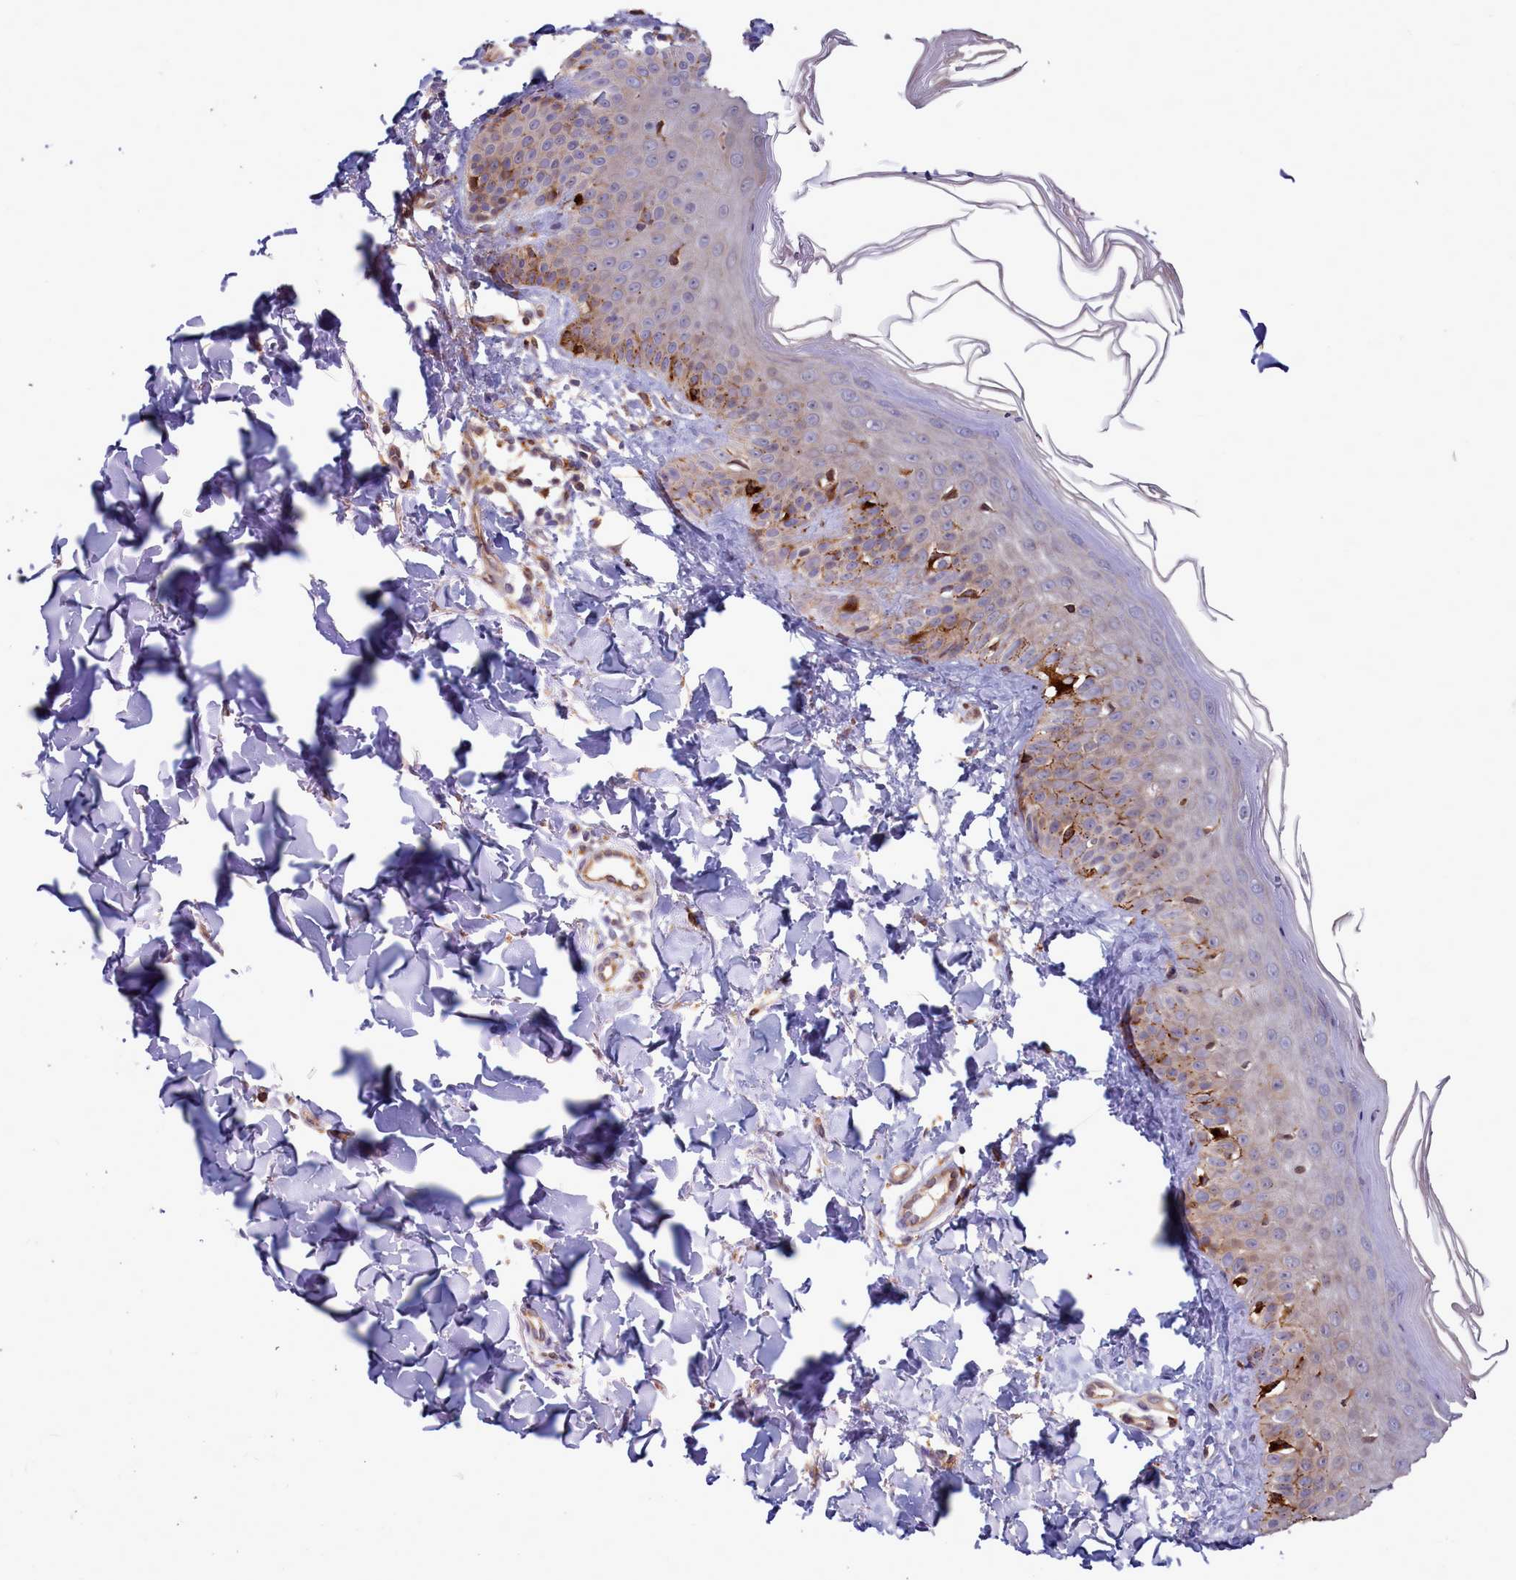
{"staining": {"intensity": "negative", "quantity": "none", "location": "none"}, "tissue": "skin", "cell_type": "Fibroblasts", "image_type": "normal", "snomed": [{"axis": "morphology", "description": "Normal tissue, NOS"}, {"axis": "topography", "description": "Skin"}], "caption": "Immunohistochemistry histopathology image of normal skin stained for a protein (brown), which demonstrates no expression in fibroblasts.", "gene": "RAPGEF4", "patient": {"sex": "male", "age": 52}}